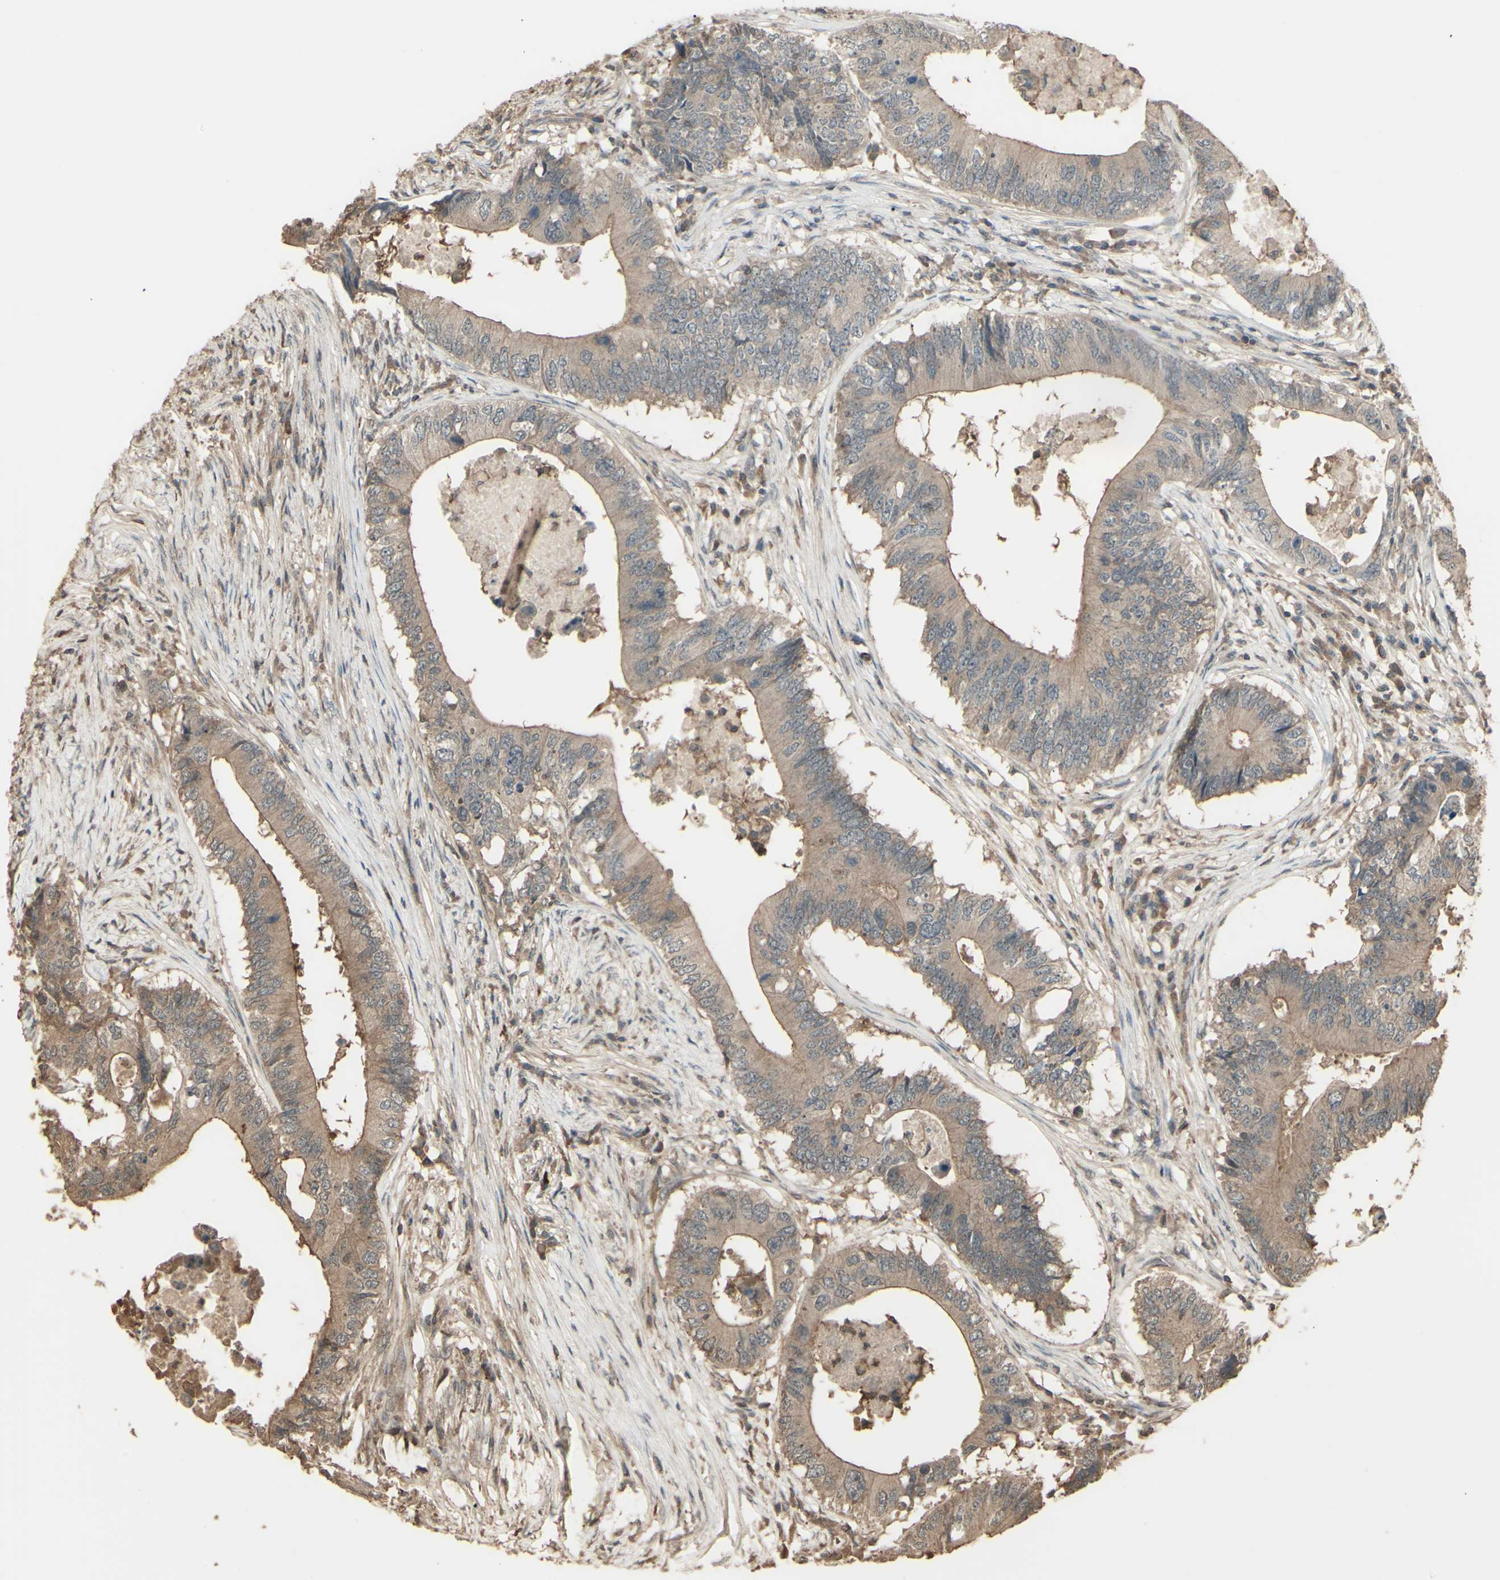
{"staining": {"intensity": "weak", "quantity": ">75%", "location": "cytoplasmic/membranous"}, "tissue": "colorectal cancer", "cell_type": "Tumor cells", "image_type": "cancer", "snomed": [{"axis": "morphology", "description": "Adenocarcinoma, NOS"}, {"axis": "topography", "description": "Colon"}], "caption": "Immunohistochemical staining of adenocarcinoma (colorectal) demonstrates weak cytoplasmic/membranous protein expression in about >75% of tumor cells.", "gene": "GNAS", "patient": {"sex": "male", "age": 71}}